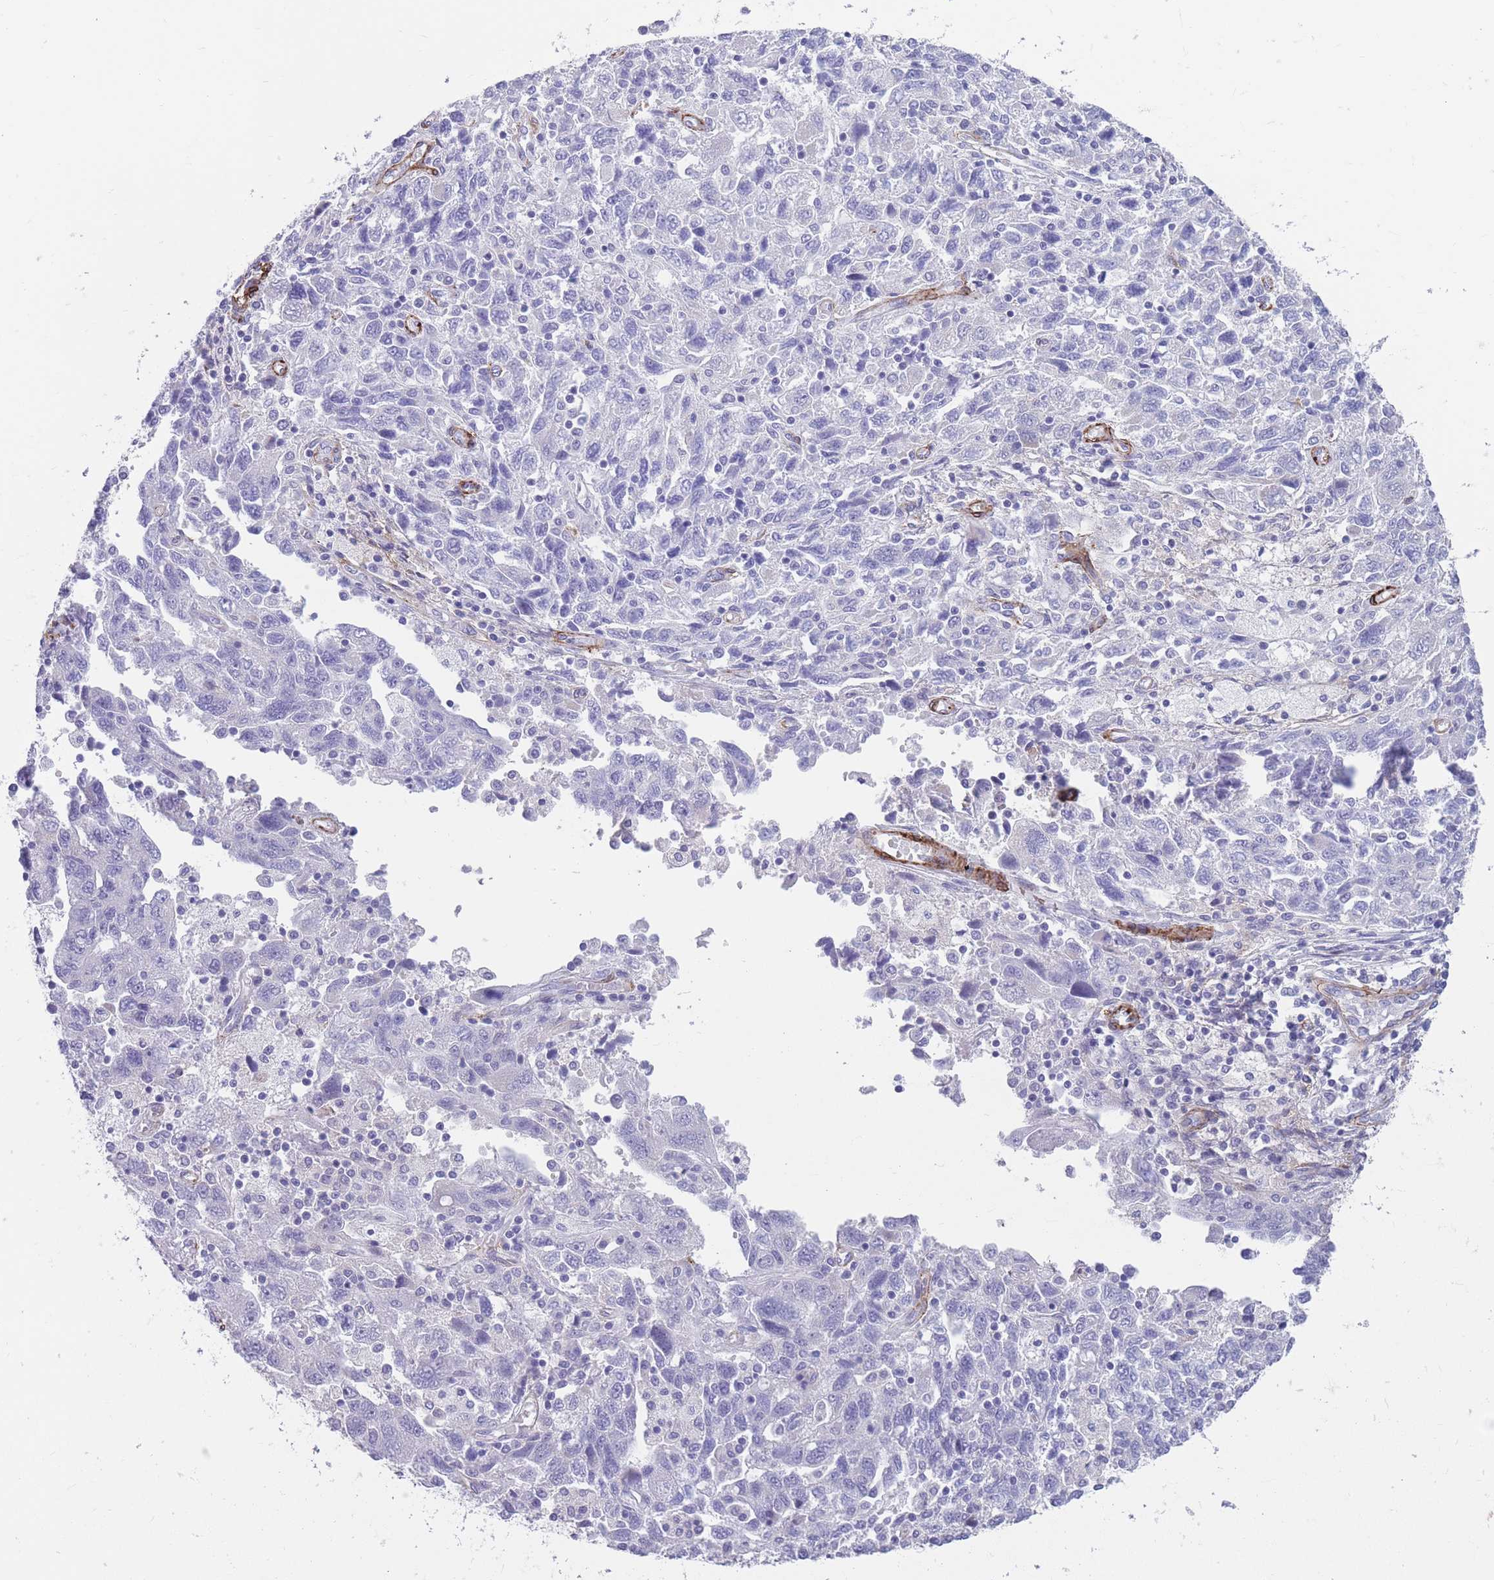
{"staining": {"intensity": "negative", "quantity": "none", "location": "none"}, "tissue": "ovarian cancer", "cell_type": "Tumor cells", "image_type": "cancer", "snomed": [{"axis": "morphology", "description": "Carcinoma, NOS"}, {"axis": "morphology", "description": "Cystadenocarcinoma, serous, NOS"}, {"axis": "topography", "description": "Ovary"}], "caption": "The IHC histopathology image has no significant positivity in tumor cells of ovarian cancer (carcinoma) tissue.", "gene": "DPYD", "patient": {"sex": "female", "age": 69}}